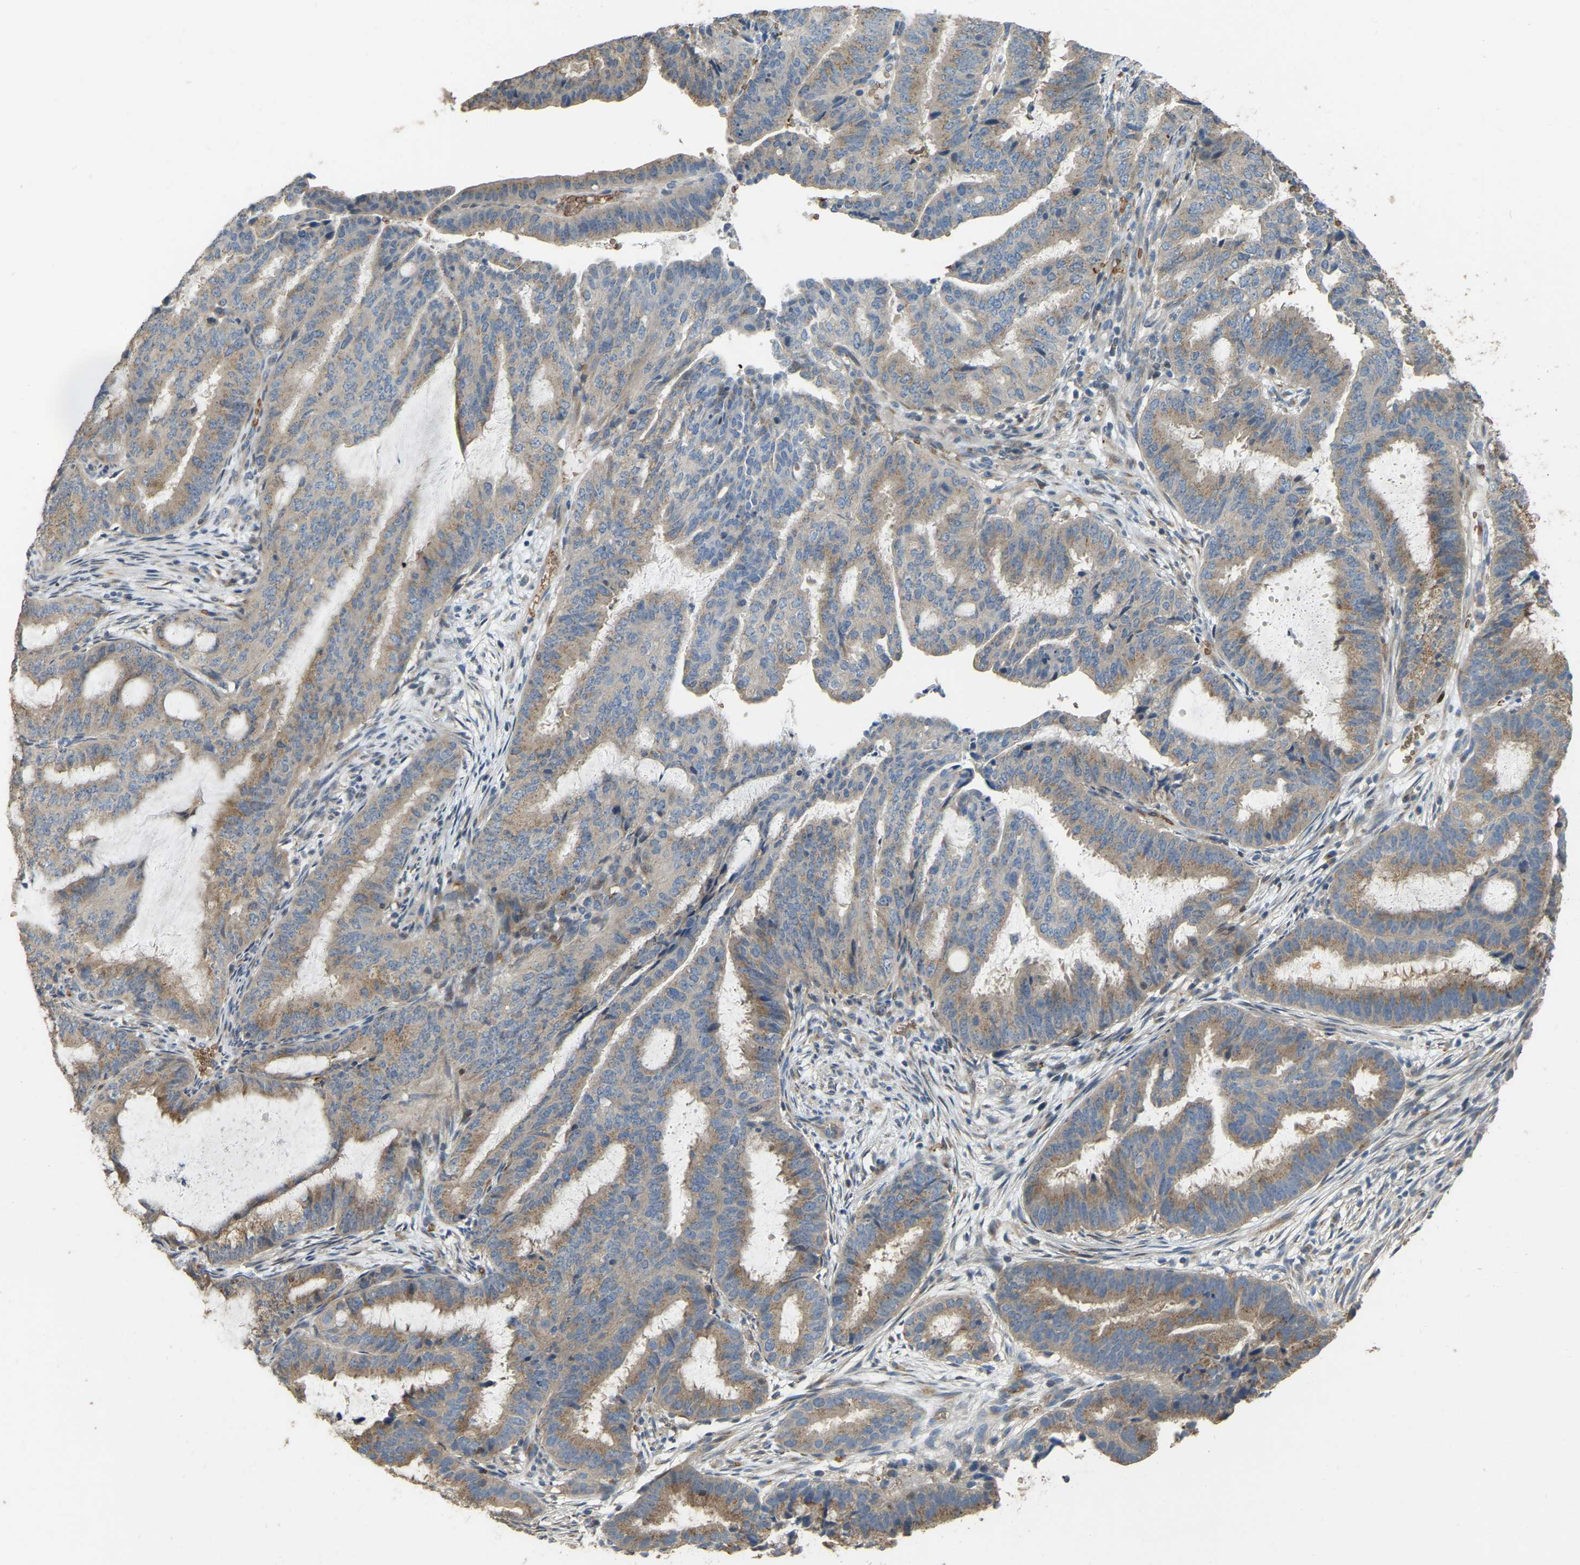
{"staining": {"intensity": "moderate", "quantity": ">75%", "location": "cytoplasmic/membranous"}, "tissue": "endometrial cancer", "cell_type": "Tumor cells", "image_type": "cancer", "snomed": [{"axis": "morphology", "description": "Adenocarcinoma, NOS"}, {"axis": "topography", "description": "Endometrium"}], "caption": "Brown immunohistochemical staining in human adenocarcinoma (endometrial) demonstrates moderate cytoplasmic/membranous positivity in about >75% of tumor cells.", "gene": "CFAP298", "patient": {"sex": "female", "age": 51}}